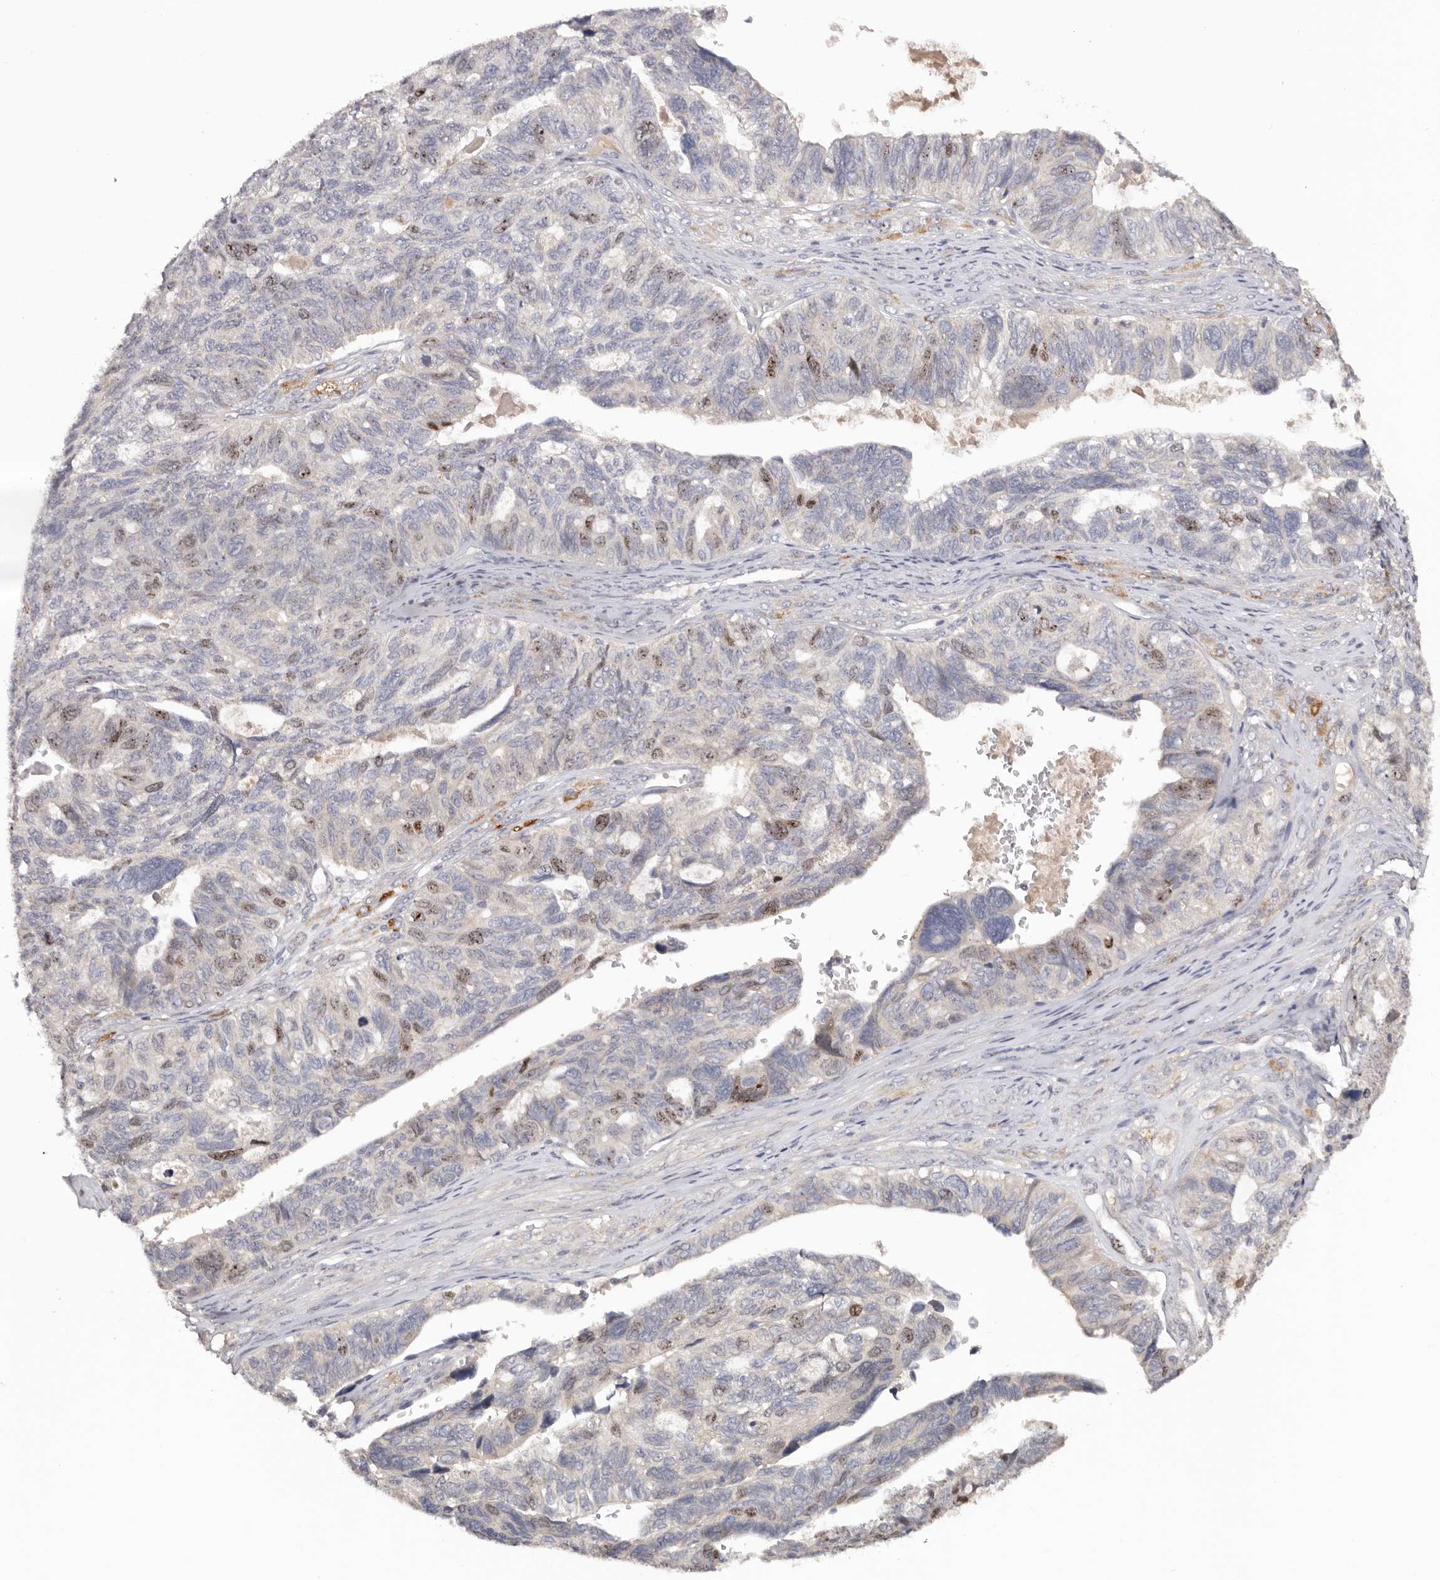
{"staining": {"intensity": "moderate", "quantity": "<25%", "location": "nuclear"}, "tissue": "ovarian cancer", "cell_type": "Tumor cells", "image_type": "cancer", "snomed": [{"axis": "morphology", "description": "Cystadenocarcinoma, serous, NOS"}, {"axis": "topography", "description": "Ovary"}], "caption": "Immunohistochemistry (IHC) histopathology image of neoplastic tissue: human ovarian serous cystadenocarcinoma stained using immunohistochemistry (IHC) displays low levels of moderate protein expression localized specifically in the nuclear of tumor cells, appearing as a nuclear brown color.", "gene": "CCDC190", "patient": {"sex": "female", "age": 79}}